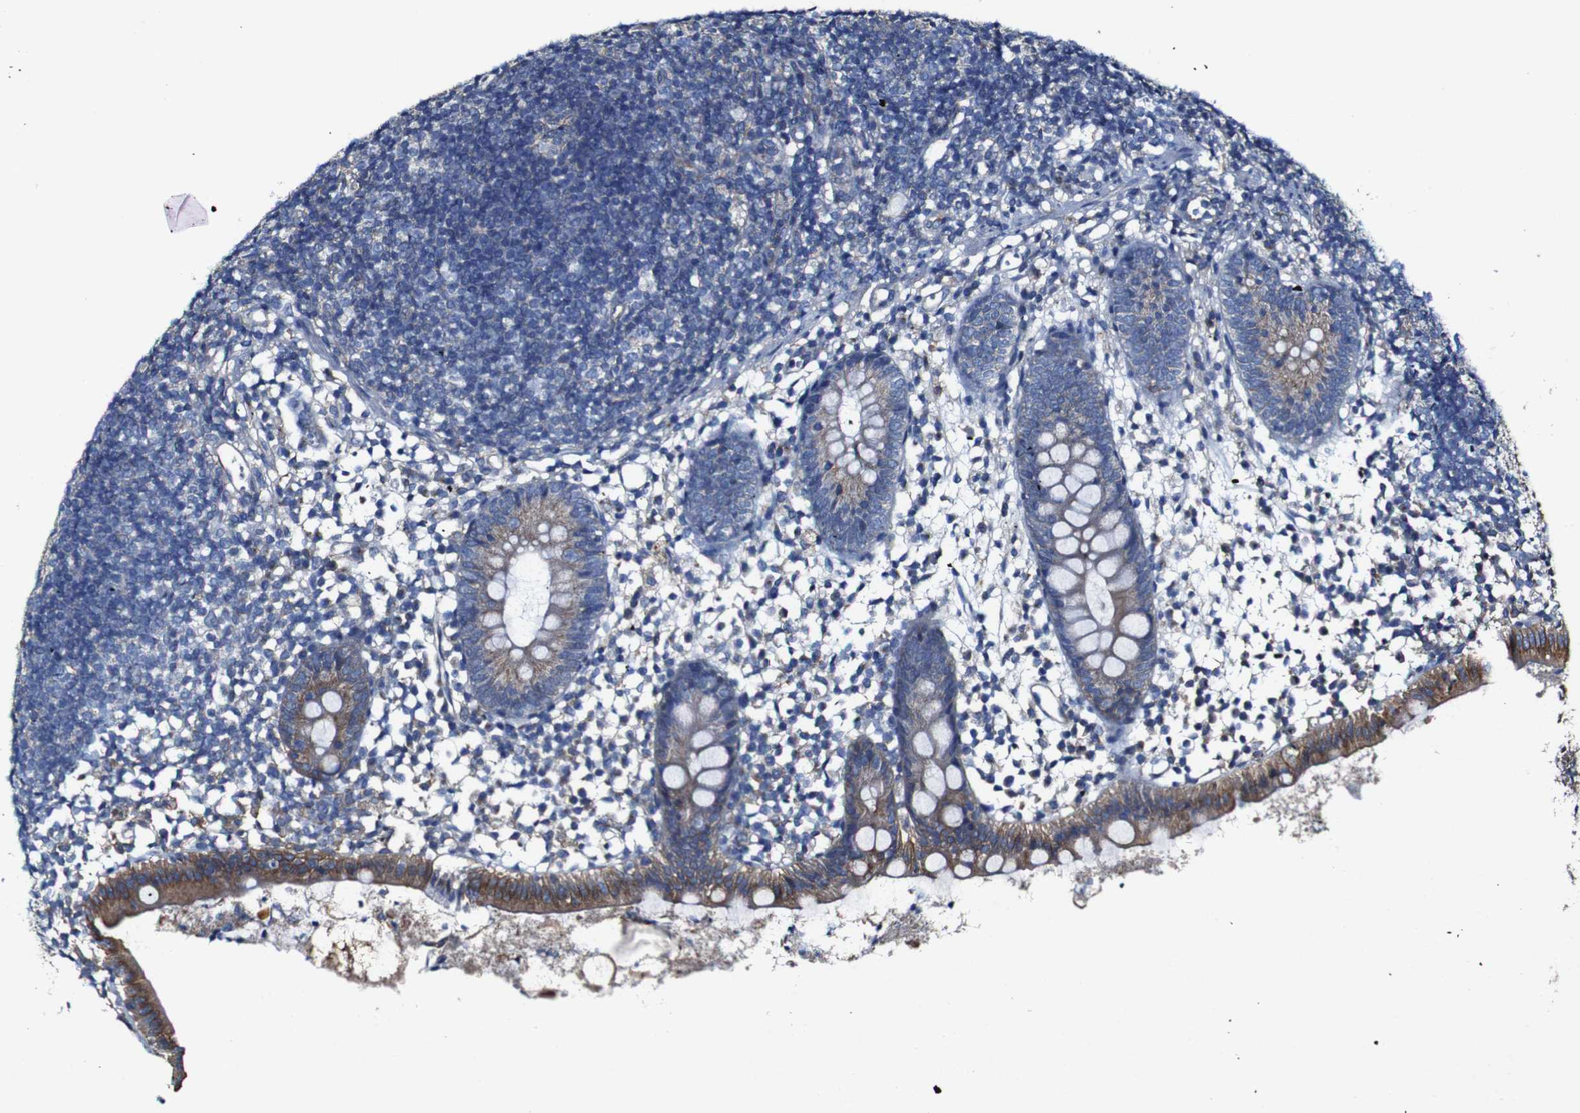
{"staining": {"intensity": "moderate", "quantity": "25%-75%", "location": "cytoplasmic/membranous"}, "tissue": "appendix", "cell_type": "Glandular cells", "image_type": "normal", "snomed": [{"axis": "morphology", "description": "Normal tissue, NOS"}, {"axis": "topography", "description": "Appendix"}], "caption": "This is an image of IHC staining of unremarkable appendix, which shows moderate positivity in the cytoplasmic/membranous of glandular cells.", "gene": "CSF1R", "patient": {"sex": "female", "age": 20}}